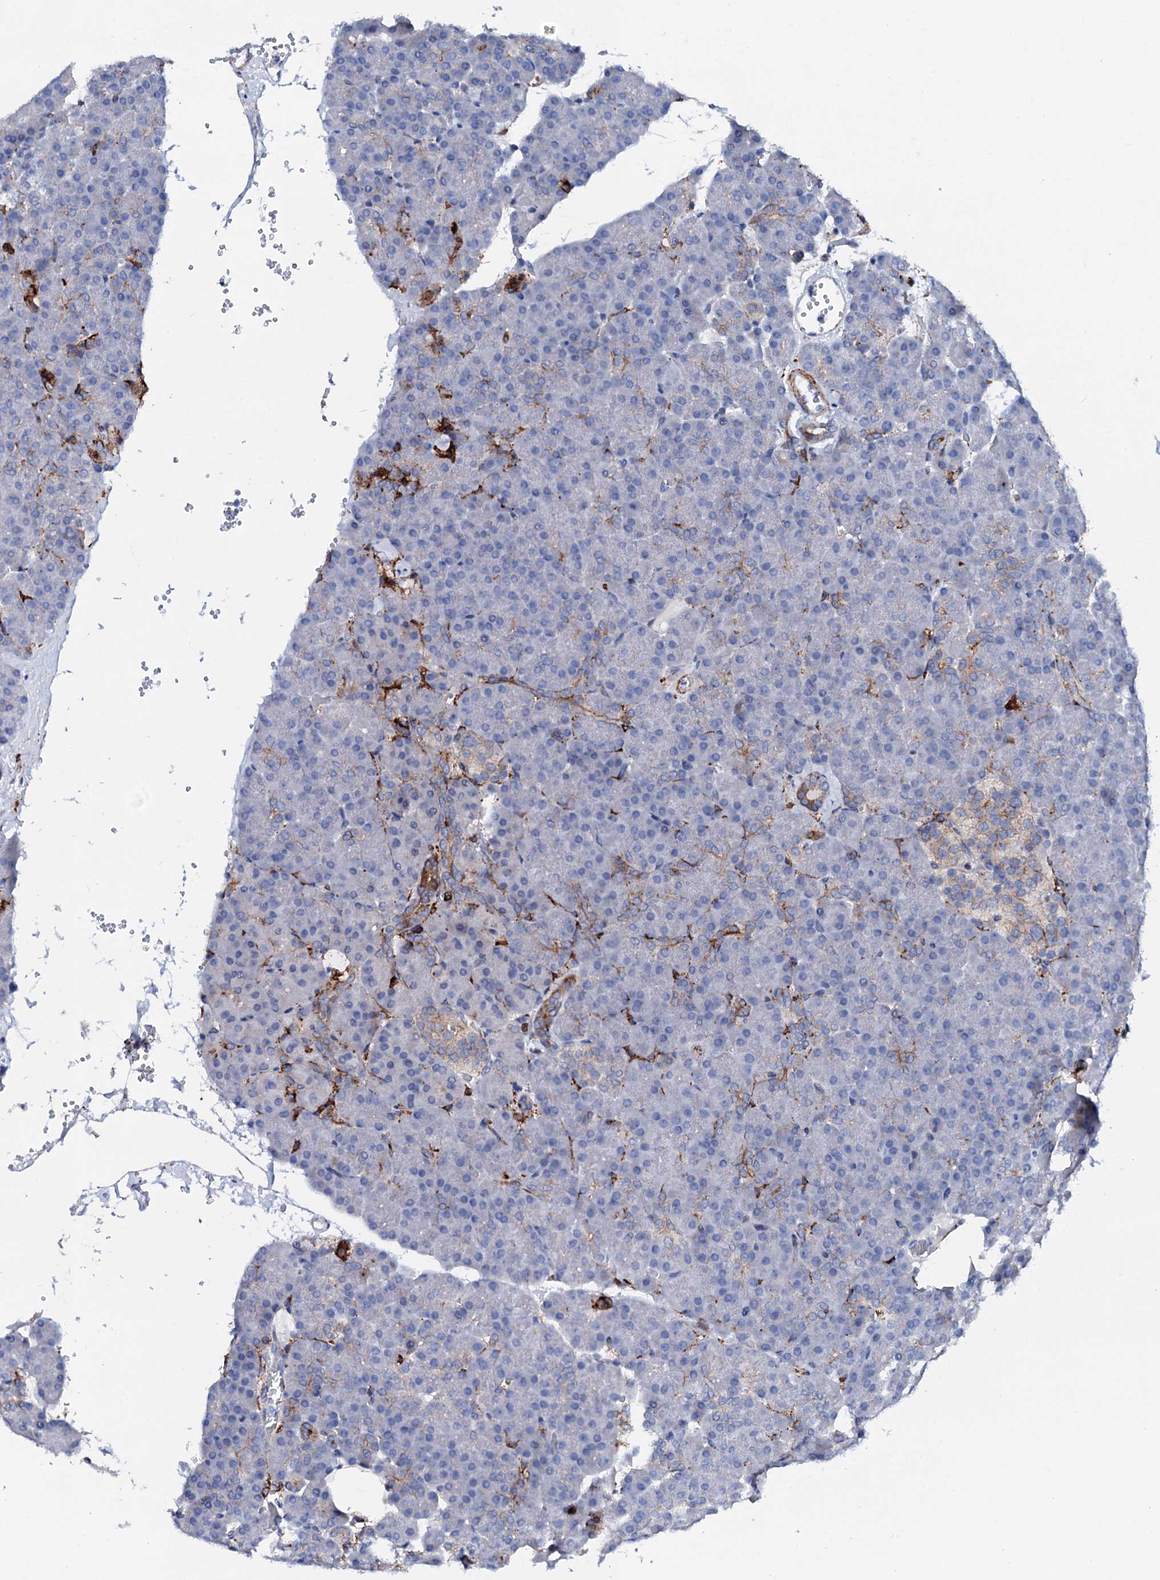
{"staining": {"intensity": "strong", "quantity": "<25%", "location": "cytoplasmic/membranous"}, "tissue": "pancreas", "cell_type": "Exocrine glandular cells", "image_type": "normal", "snomed": [{"axis": "morphology", "description": "Normal tissue, NOS"}, {"axis": "morphology", "description": "Carcinoid, malignant, NOS"}, {"axis": "topography", "description": "Pancreas"}], "caption": "IHC of normal human pancreas exhibits medium levels of strong cytoplasmic/membranous positivity in about <25% of exocrine glandular cells.", "gene": "MED13L", "patient": {"sex": "female", "age": 35}}